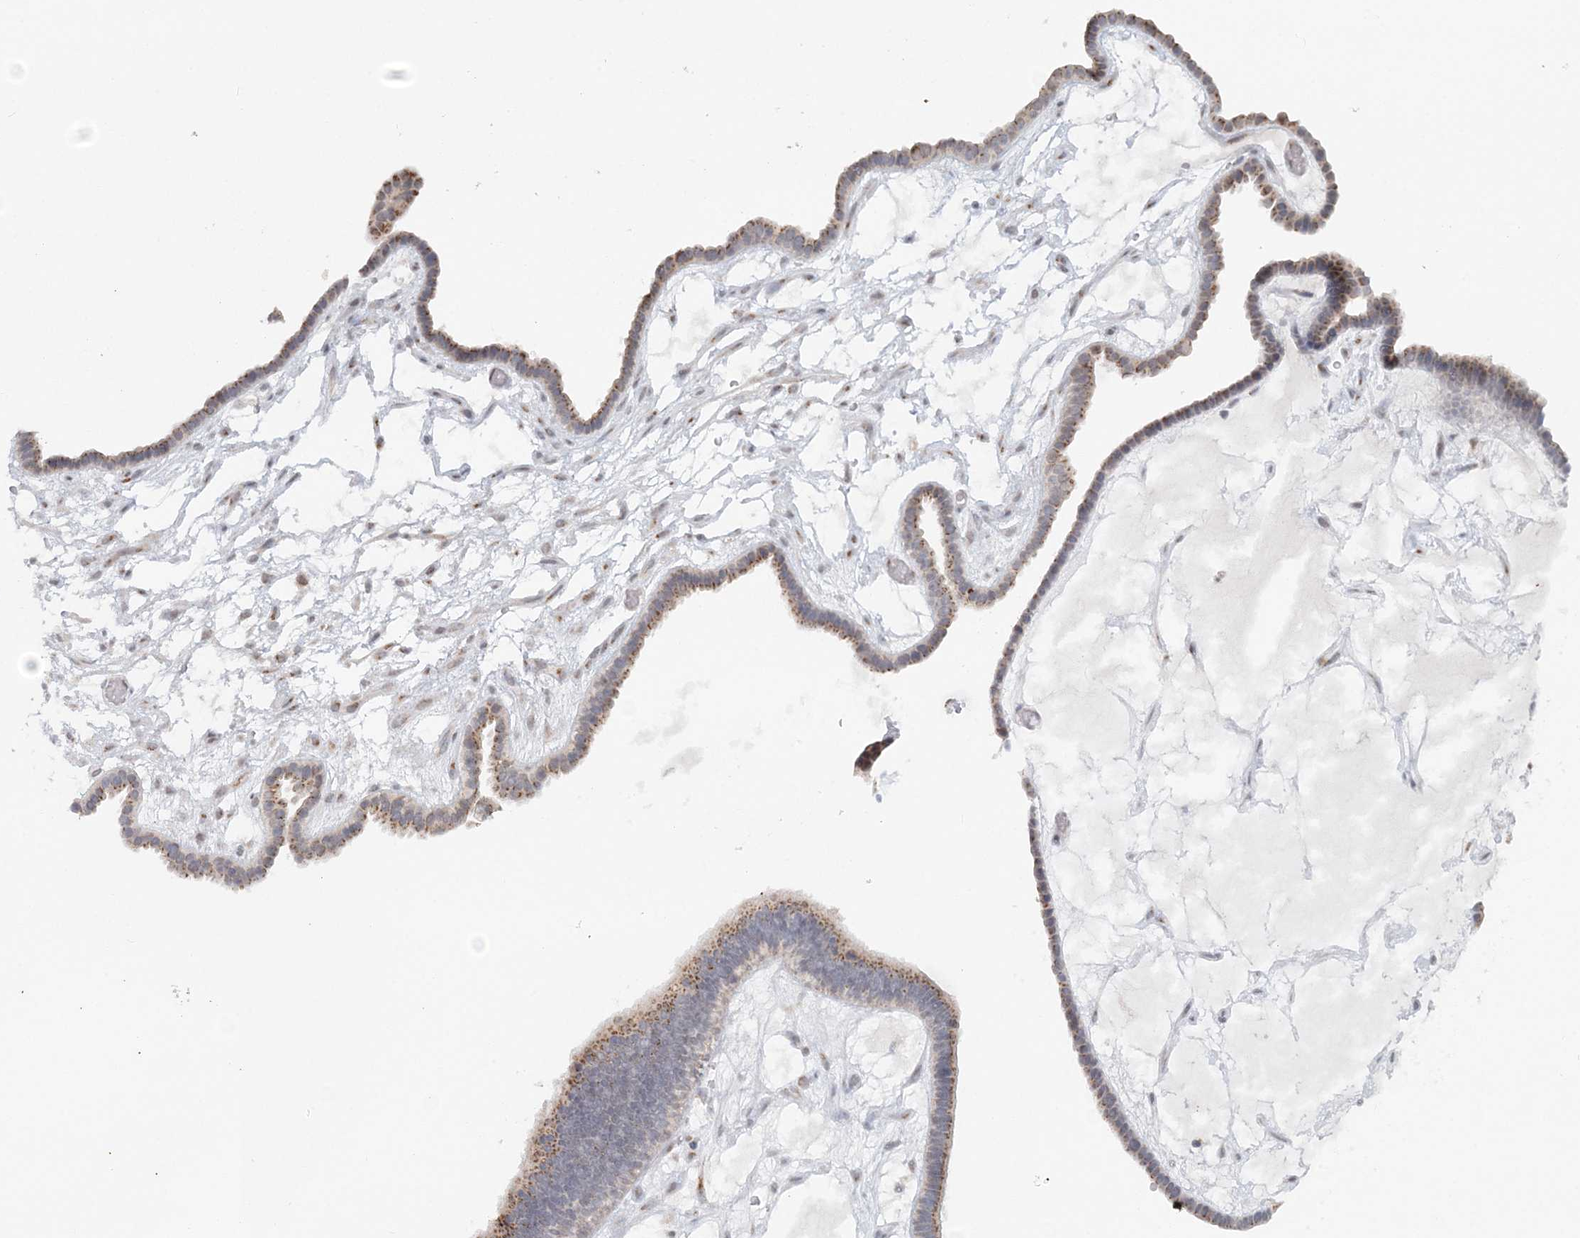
{"staining": {"intensity": "moderate", "quantity": ">75%", "location": "cytoplasmic/membranous"}, "tissue": "ovarian cancer", "cell_type": "Tumor cells", "image_type": "cancer", "snomed": [{"axis": "morphology", "description": "Cystadenocarcinoma, serous, NOS"}, {"axis": "topography", "description": "Ovary"}], "caption": "Immunohistochemical staining of serous cystadenocarcinoma (ovarian) demonstrates moderate cytoplasmic/membranous protein staining in approximately >75% of tumor cells. The staining was performed using DAB (3,3'-diaminobenzidine), with brown indicating positive protein expression. Nuclei are stained blue with hematoxylin.", "gene": "RNF150", "patient": {"sex": "female", "age": 56}}